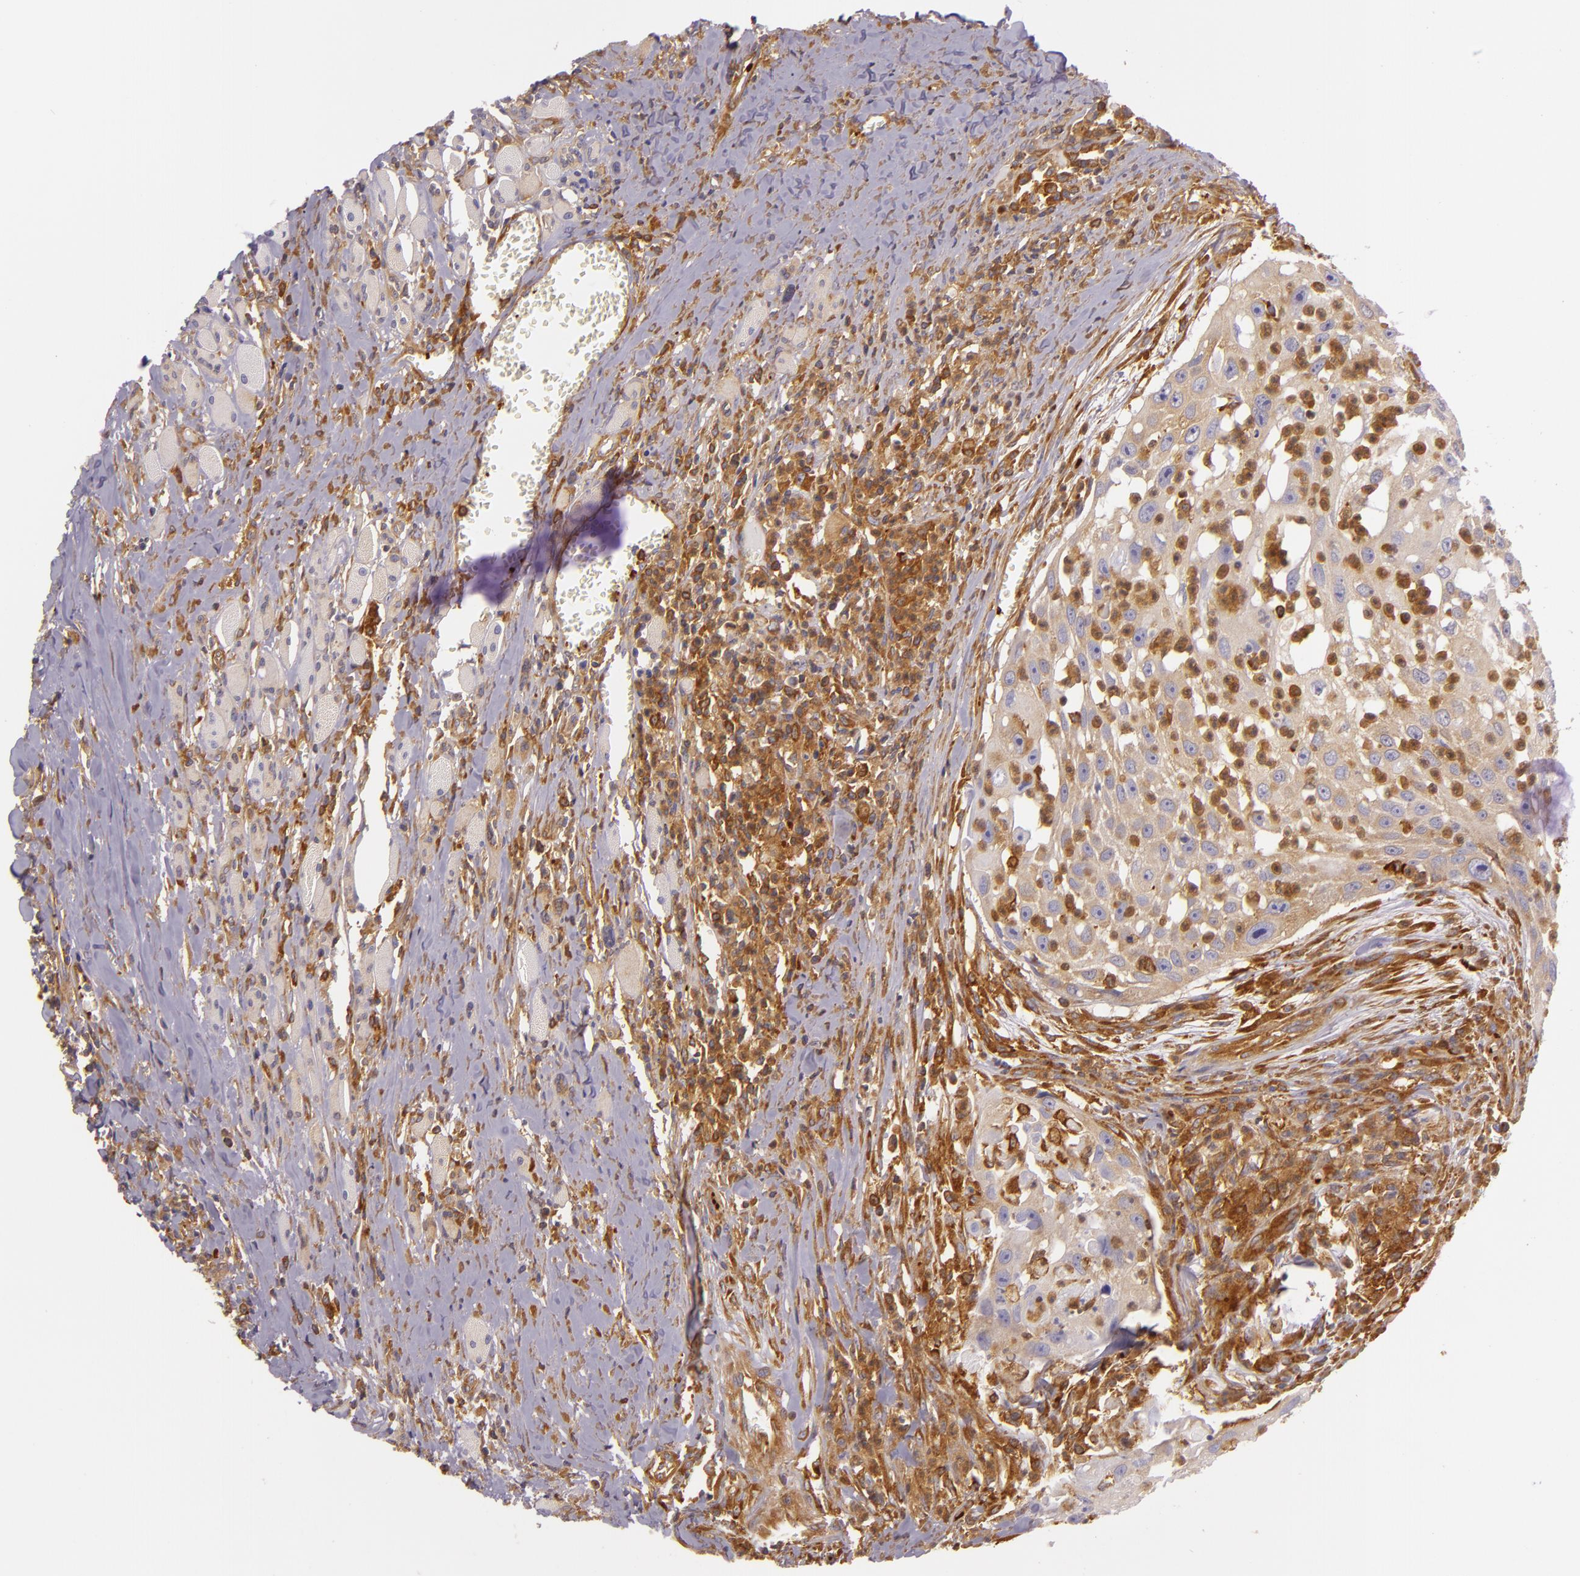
{"staining": {"intensity": "moderate", "quantity": ">75%", "location": "cytoplasmic/membranous"}, "tissue": "head and neck cancer", "cell_type": "Tumor cells", "image_type": "cancer", "snomed": [{"axis": "morphology", "description": "Squamous cell carcinoma, NOS"}, {"axis": "topography", "description": "Head-Neck"}], "caption": "Immunohistochemical staining of head and neck cancer (squamous cell carcinoma) demonstrates medium levels of moderate cytoplasmic/membranous staining in about >75% of tumor cells.", "gene": "TLN1", "patient": {"sex": "male", "age": 64}}